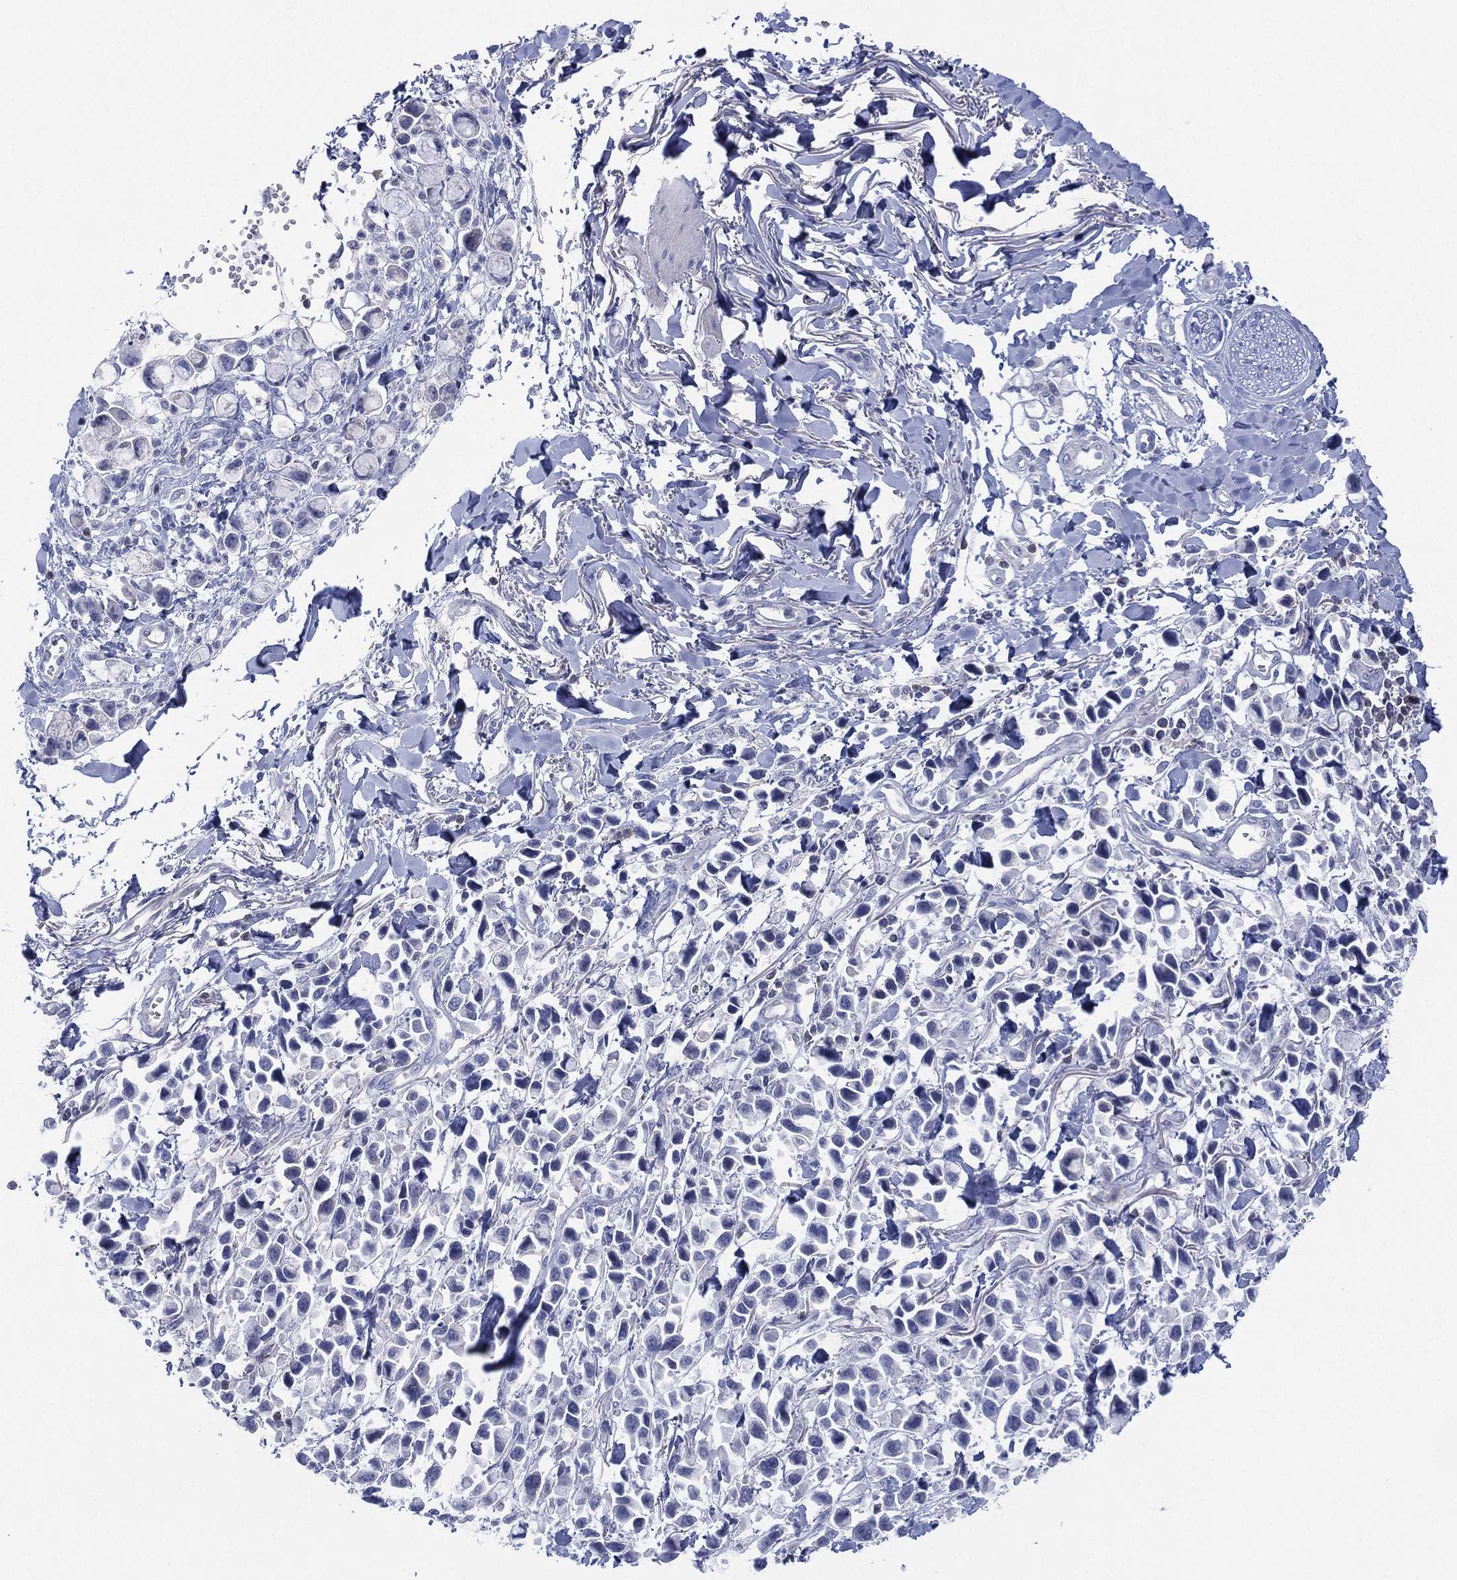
{"staining": {"intensity": "negative", "quantity": "none", "location": "none"}, "tissue": "stomach cancer", "cell_type": "Tumor cells", "image_type": "cancer", "snomed": [{"axis": "morphology", "description": "Adenocarcinoma, NOS"}, {"axis": "topography", "description": "Stomach"}], "caption": "Immunohistochemistry (IHC) photomicrograph of stomach cancer stained for a protein (brown), which shows no expression in tumor cells.", "gene": "SEPTIN1", "patient": {"sex": "female", "age": 81}}